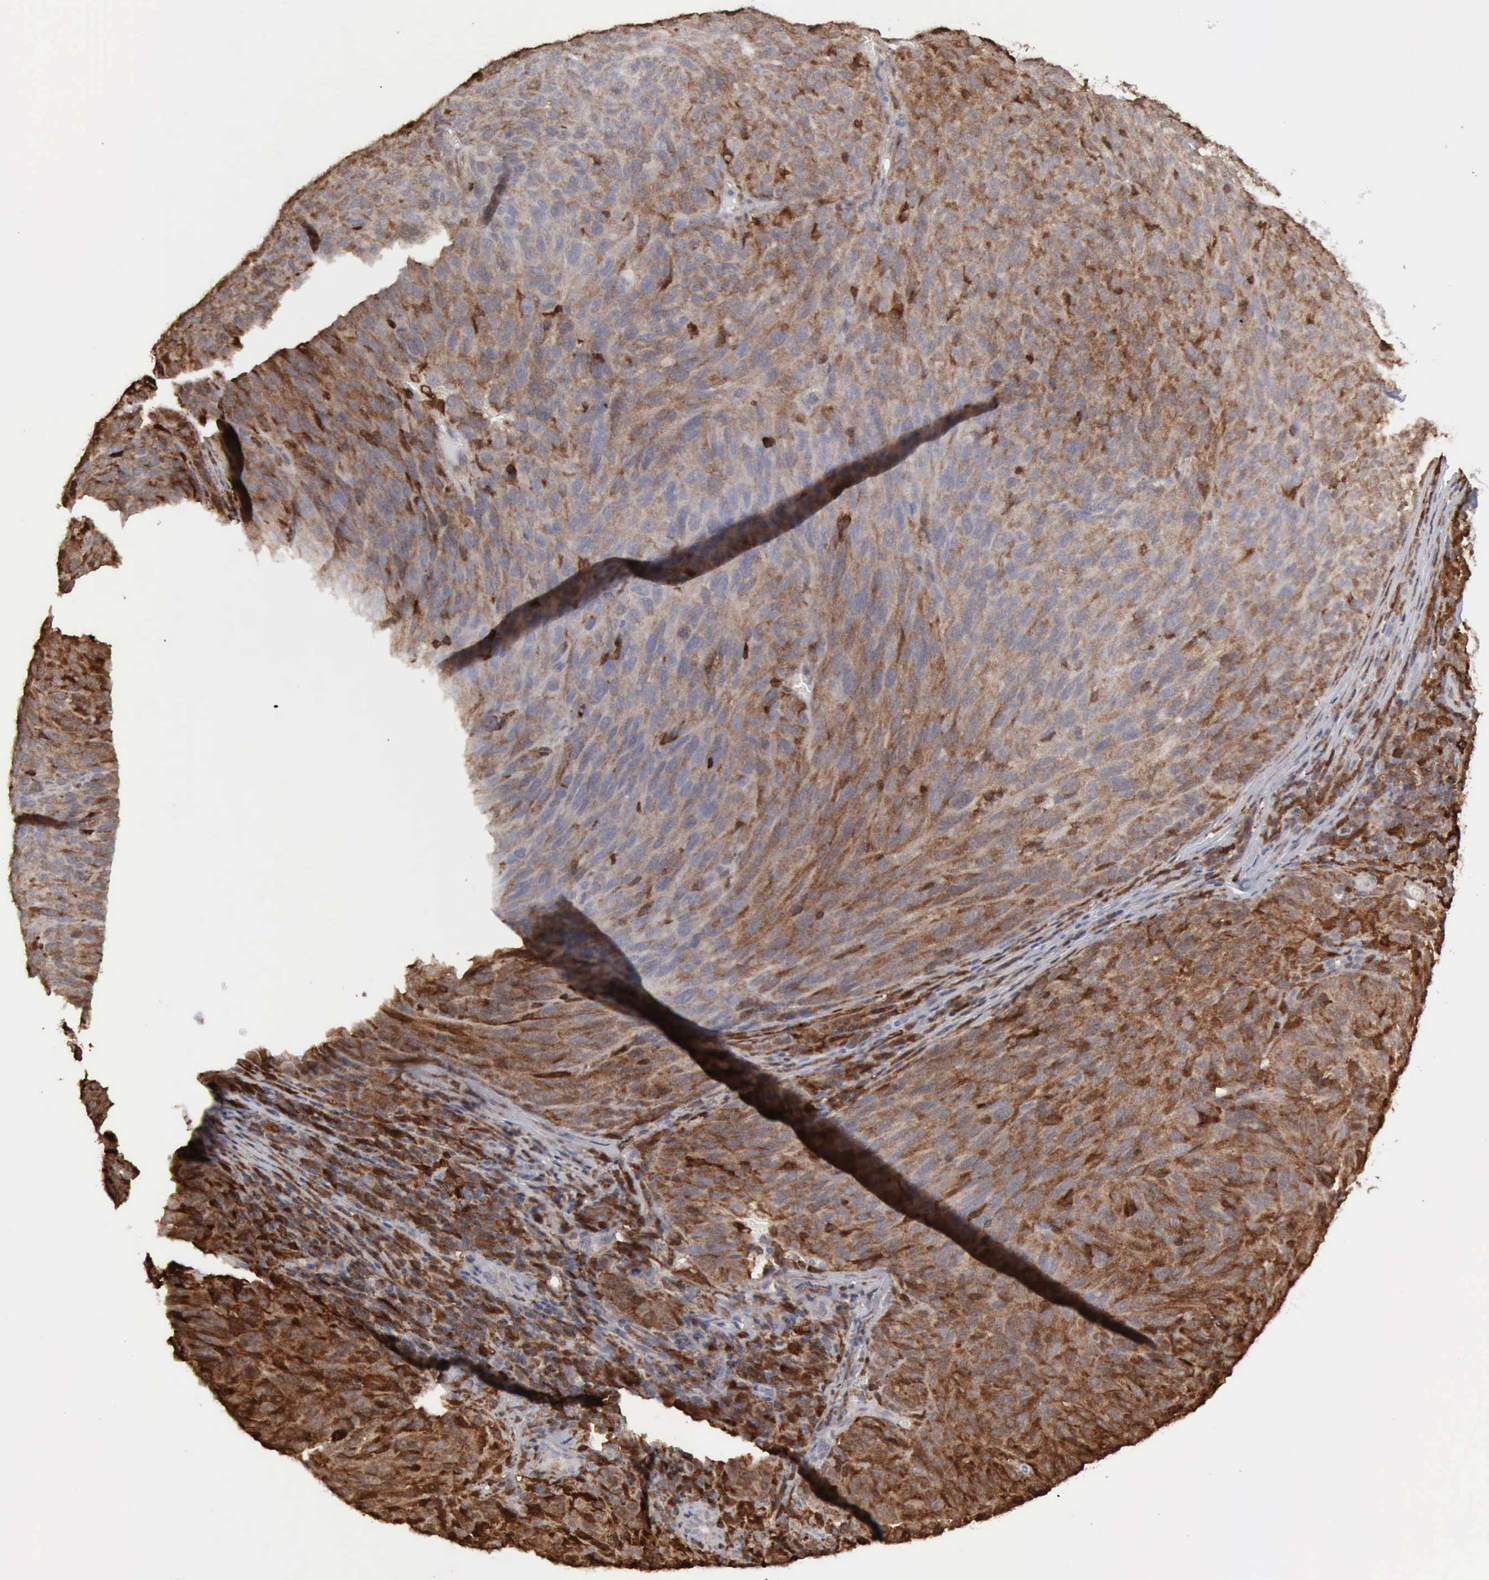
{"staining": {"intensity": "moderate", "quantity": "25%-75%", "location": "cytoplasmic/membranous"}, "tissue": "melanoma", "cell_type": "Tumor cells", "image_type": "cancer", "snomed": [{"axis": "morphology", "description": "Malignant melanoma, NOS"}, {"axis": "topography", "description": "Skin"}], "caption": "Brown immunohistochemical staining in malignant melanoma exhibits moderate cytoplasmic/membranous expression in approximately 25%-75% of tumor cells.", "gene": "STAT1", "patient": {"sex": "male", "age": 76}}